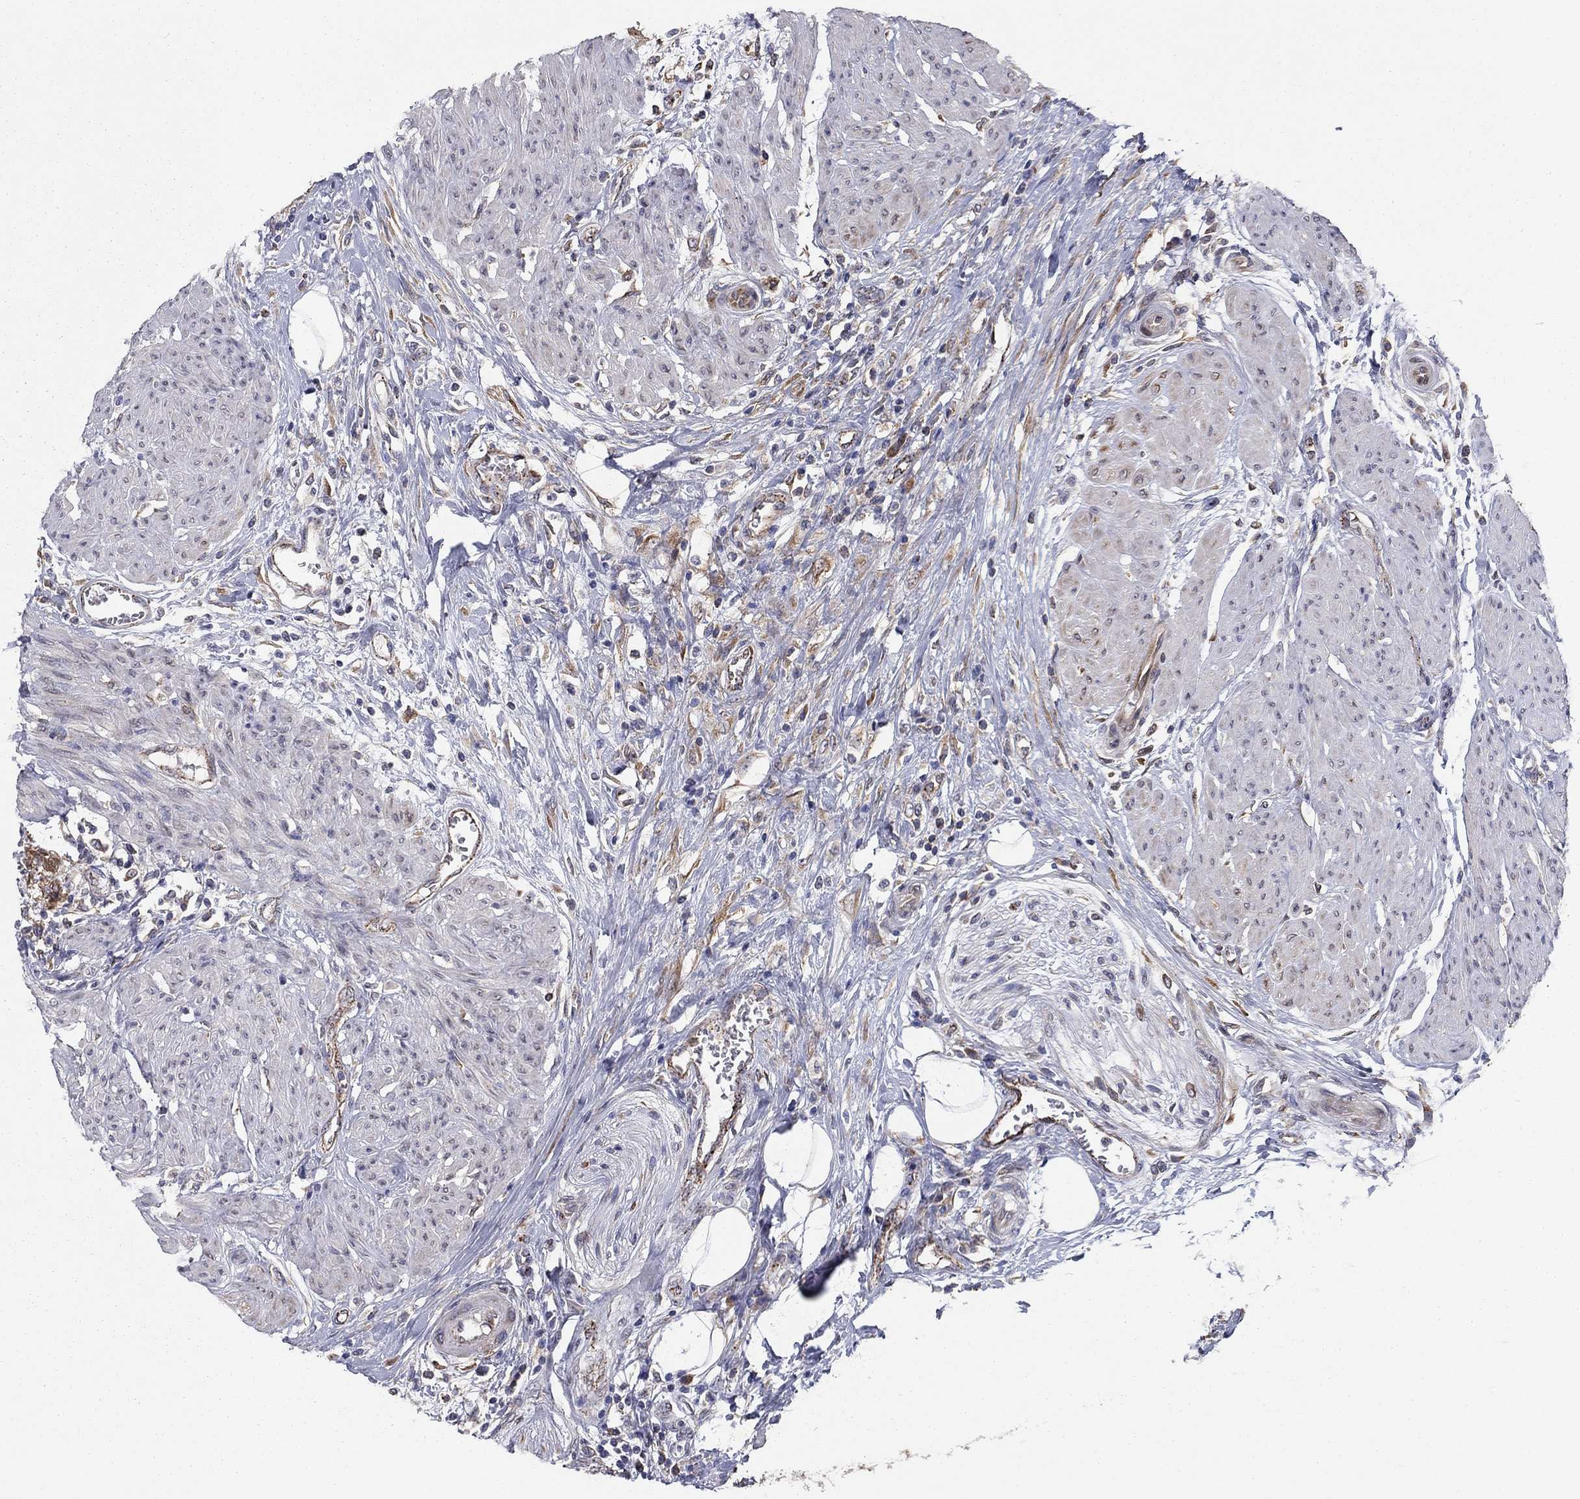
{"staining": {"intensity": "negative", "quantity": "none", "location": "none"}, "tissue": "urothelial cancer", "cell_type": "Tumor cells", "image_type": "cancer", "snomed": [{"axis": "morphology", "description": "Urothelial carcinoma, High grade"}, {"axis": "topography", "description": "Urinary bladder"}], "caption": "Immunohistochemical staining of human high-grade urothelial carcinoma exhibits no significant expression in tumor cells.", "gene": "YIF1A", "patient": {"sex": "male", "age": 35}}